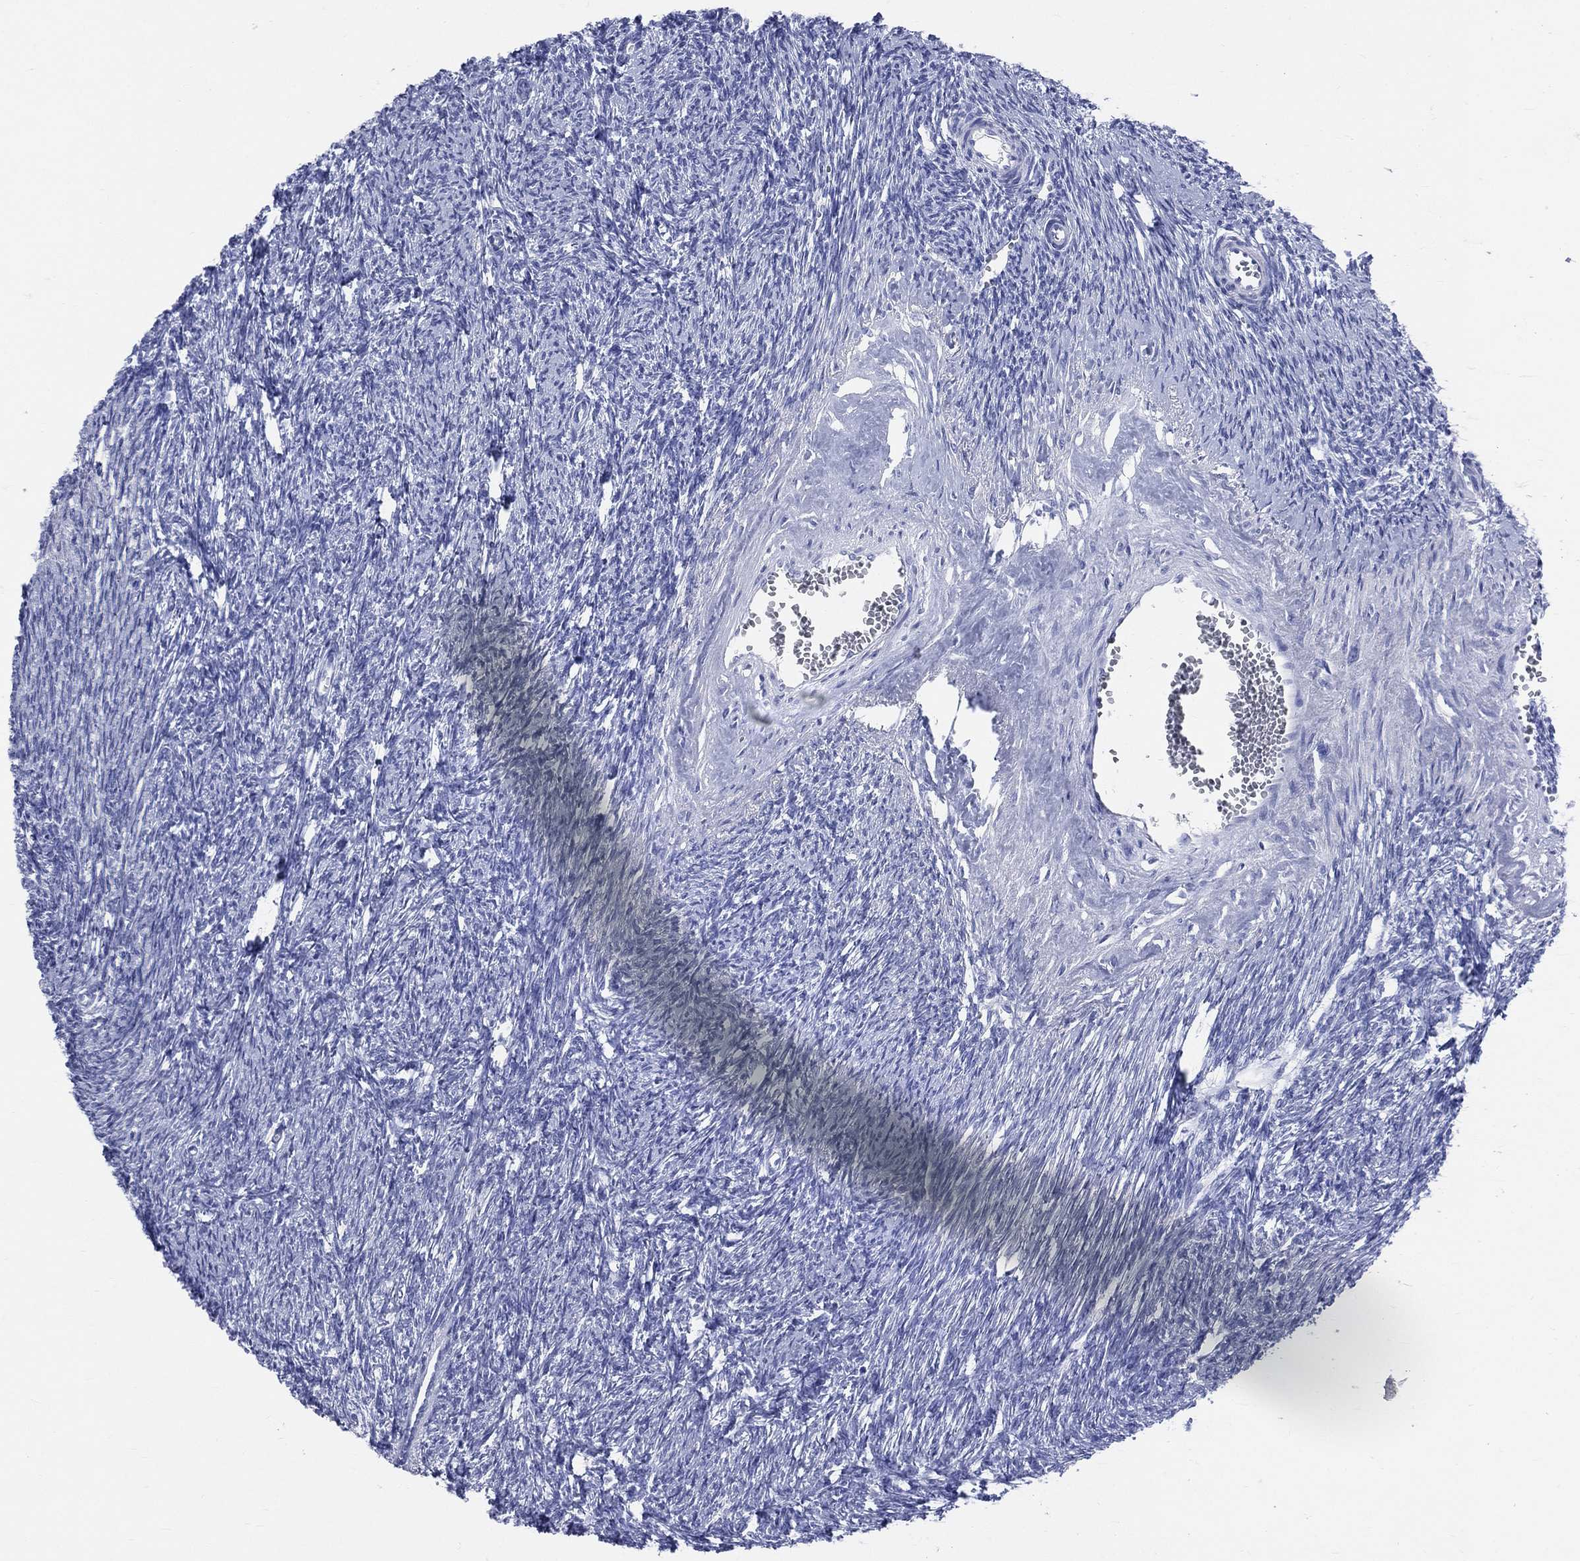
{"staining": {"intensity": "negative", "quantity": "none", "location": "none"}, "tissue": "ovary", "cell_type": "Ovarian stroma cells", "image_type": "normal", "snomed": [{"axis": "morphology", "description": "Normal tissue, NOS"}, {"axis": "topography", "description": "Fallopian tube"}, {"axis": "topography", "description": "Ovary"}], "caption": "Ovarian stroma cells show no significant positivity in unremarkable ovary.", "gene": "SYP", "patient": {"sex": "female", "age": 33}}